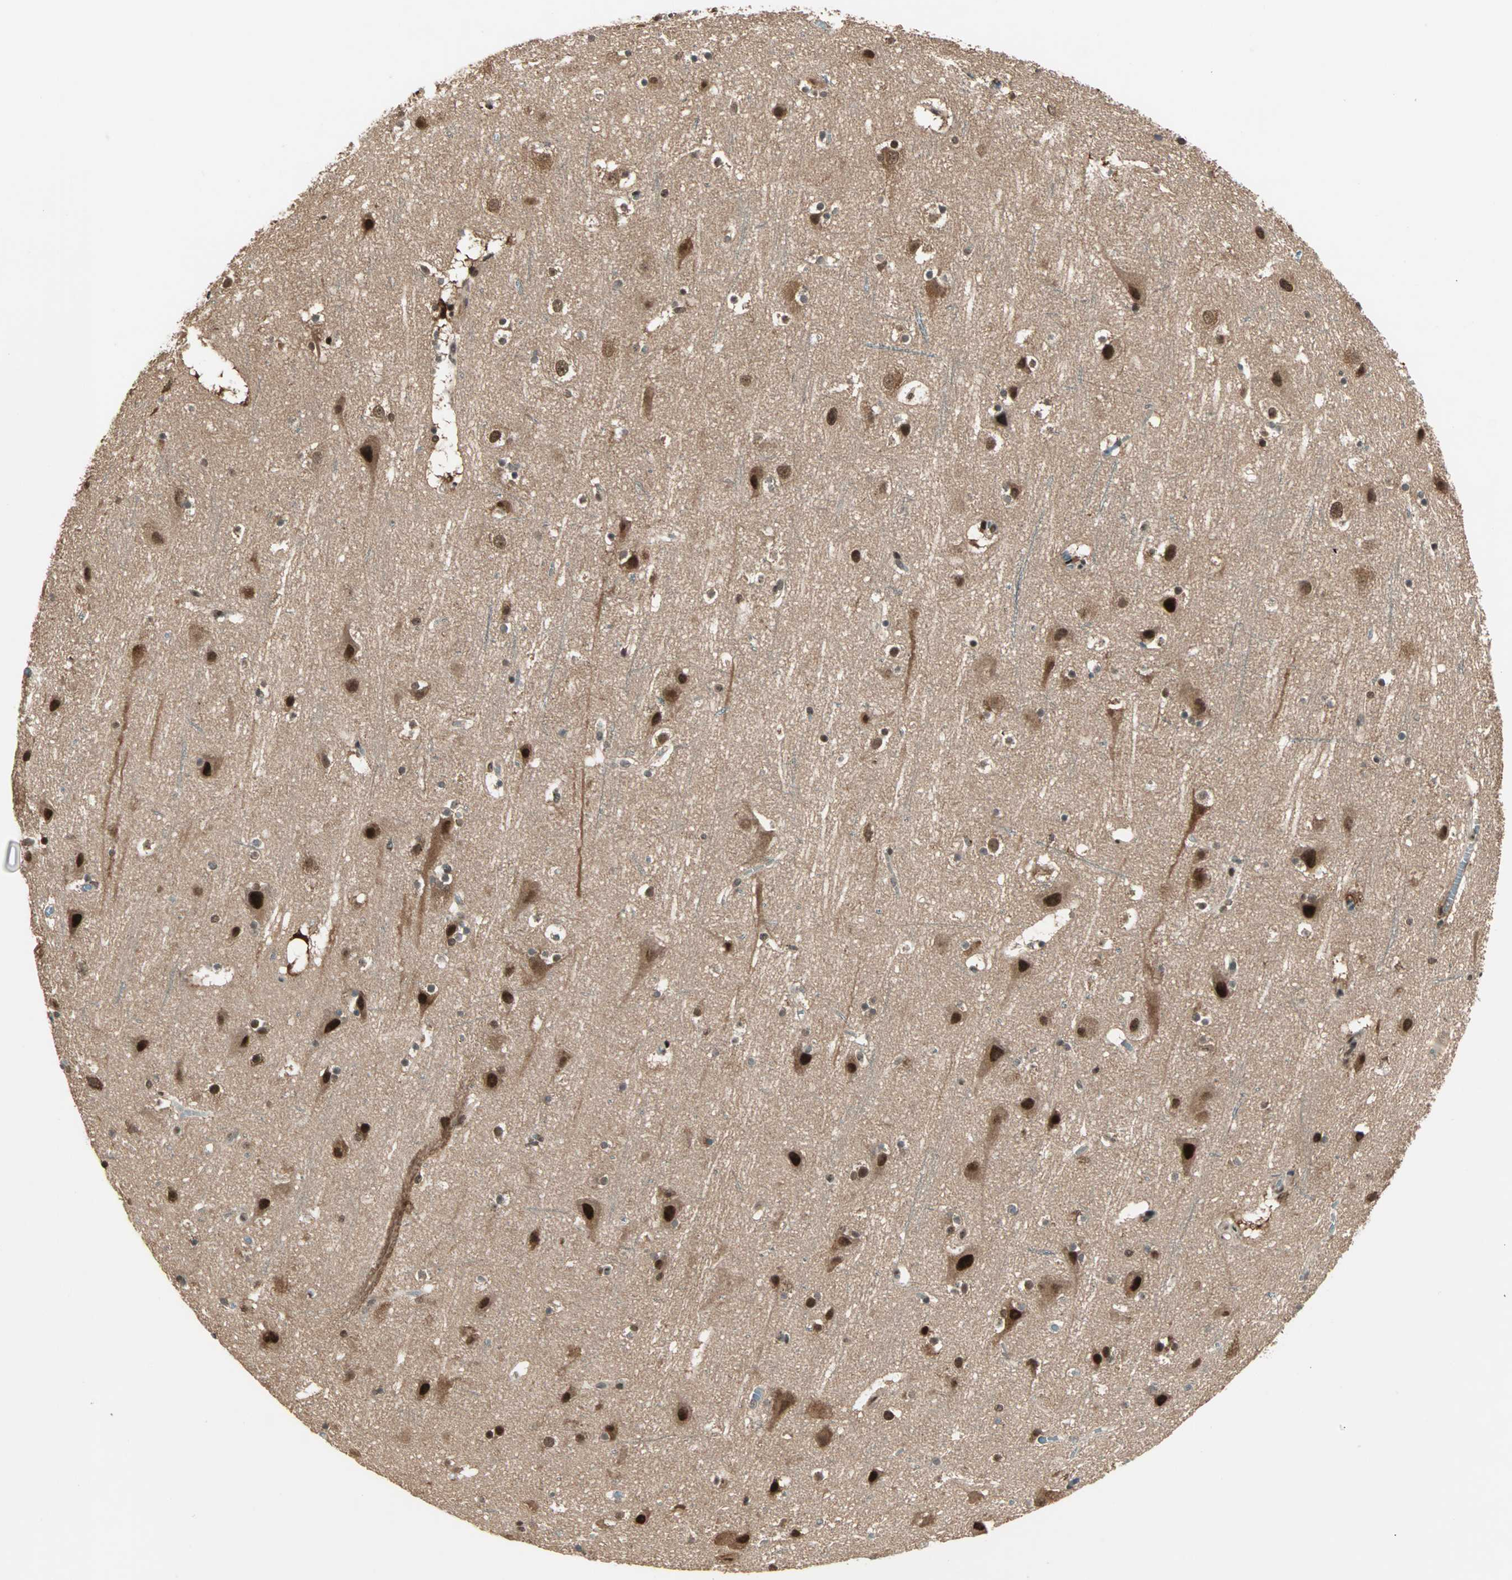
{"staining": {"intensity": "moderate", "quantity": ">75%", "location": "cytoplasmic/membranous"}, "tissue": "cerebral cortex", "cell_type": "Endothelial cells", "image_type": "normal", "snomed": [{"axis": "morphology", "description": "Normal tissue, NOS"}, {"axis": "topography", "description": "Cerebral cortex"}], "caption": "Protein positivity by immunohistochemistry (IHC) shows moderate cytoplasmic/membranous staining in approximately >75% of endothelial cells in normal cerebral cortex.", "gene": "ZNF44", "patient": {"sex": "male", "age": 45}}